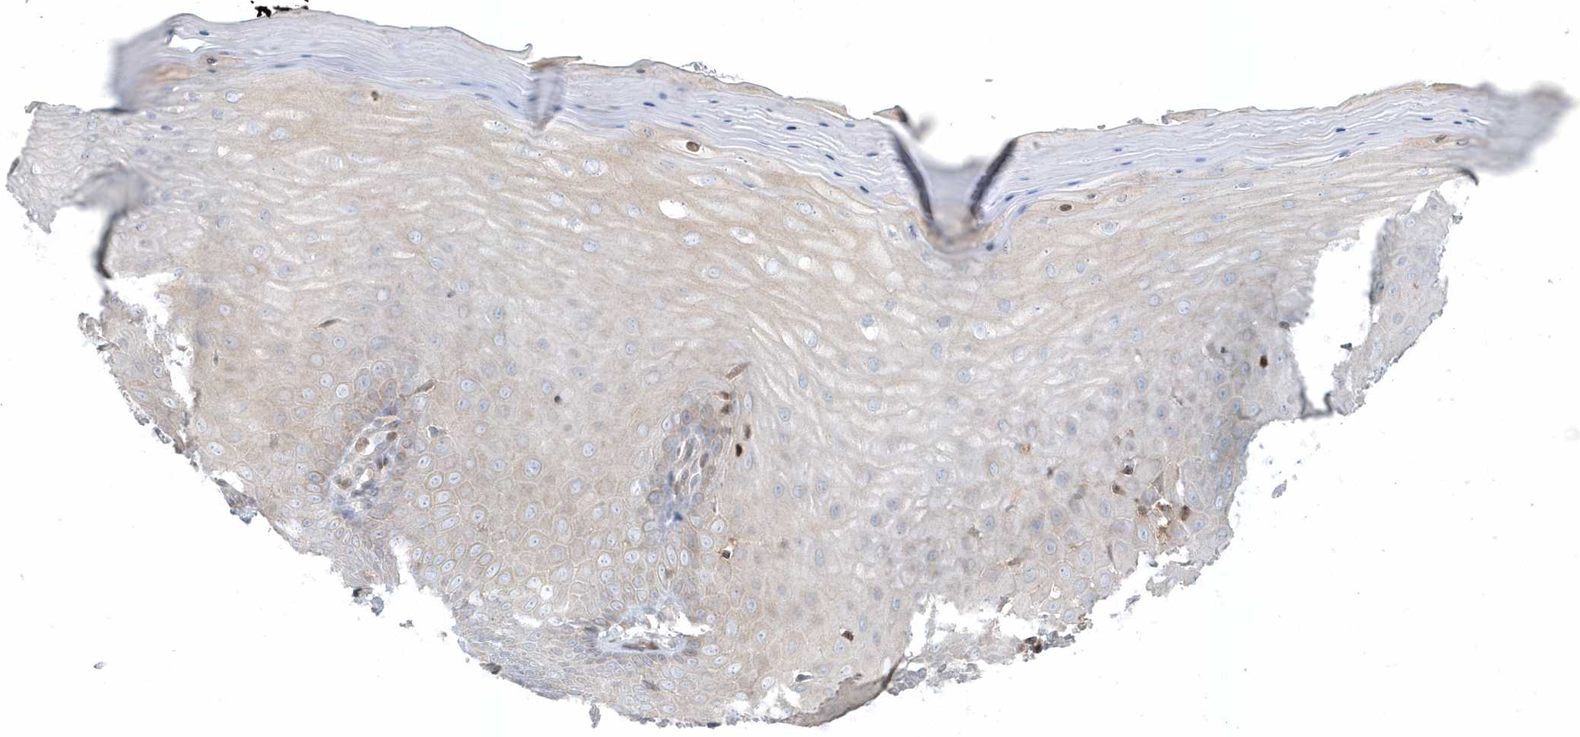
{"staining": {"intensity": "weak", "quantity": "<25%", "location": "cytoplasmic/membranous"}, "tissue": "cervix", "cell_type": "Glandular cells", "image_type": "normal", "snomed": [{"axis": "morphology", "description": "Normal tissue, NOS"}, {"axis": "topography", "description": "Cervix"}], "caption": "Immunohistochemistry of unremarkable human cervix exhibits no positivity in glandular cells.", "gene": "CACNB2", "patient": {"sex": "female", "age": 55}}